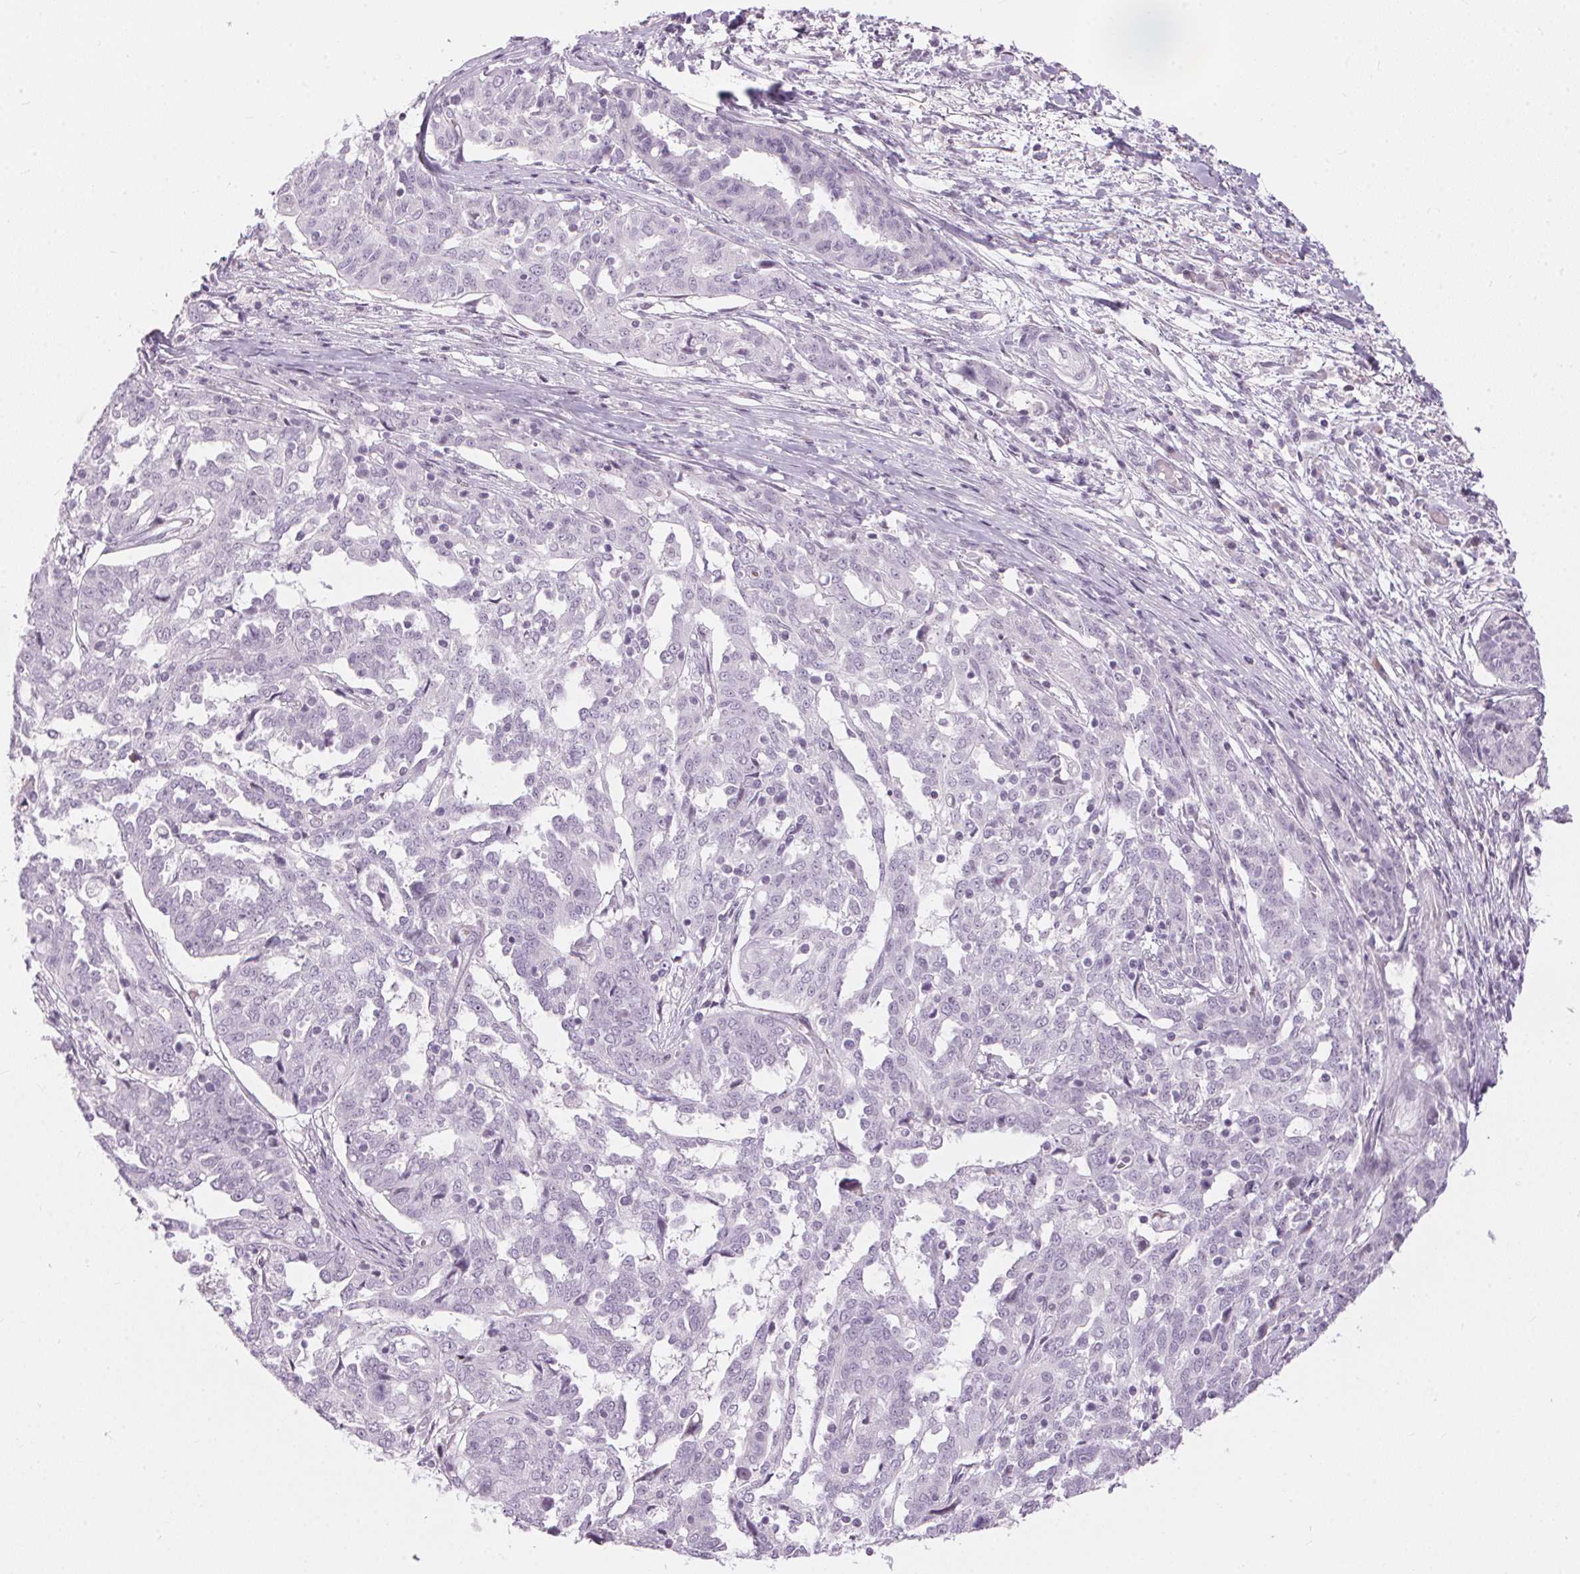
{"staining": {"intensity": "negative", "quantity": "none", "location": "none"}, "tissue": "ovarian cancer", "cell_type": "Tumor cells", "image_type": "cancer", "snomed": [{"axis": "morphology", "description": "Cystadenocarcinoma, serous, NOS"}, {"axis": "topography", "description": "Ovary"}], "caption": "IHC of serous cystadenocarcinoma (ovarian) shows no positivity in tumor cells.", "gene": "CADPS", "patient": {"sex": "female", "age": 67}}